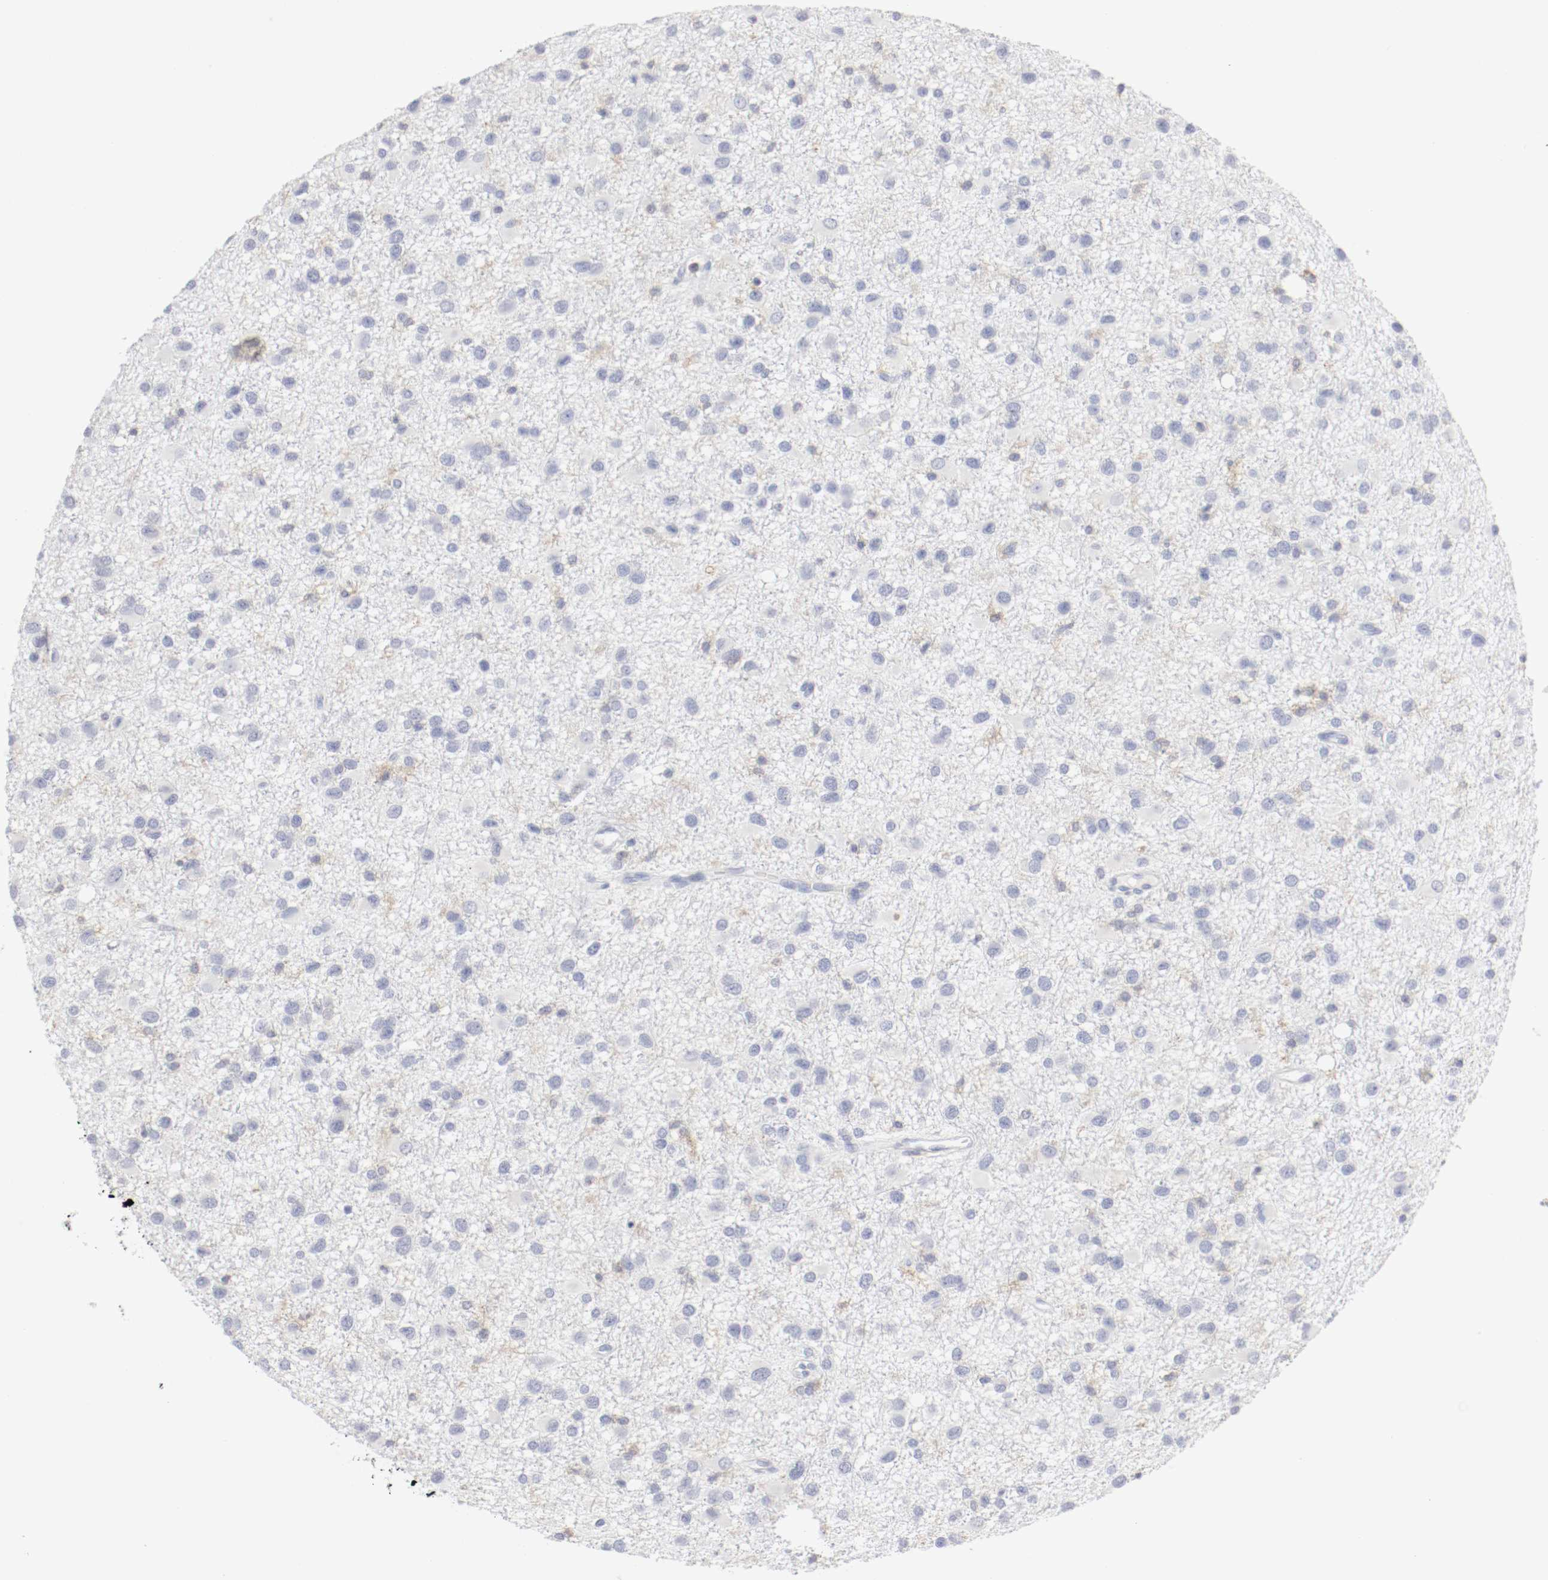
{"staining": {"intensity": "moderate", "quantity": "<25%", "location": "cytoplasmic/membranous"}, "tissue": "glioma", "cell_type": "Tumor cells", "image_type": "cancer", "snomed": [{"axis": "morphology", "description": "Glioma, malignant, Low grade"}, {"axis": "topography", "description": "Brain"}], "caption": "Immunohistochemistry staining of malignant glioma (low-grade), which reveals low levels of moderate cytoplasmic/membranous positivity in about <25% of tumor cells indicating moderate cytoplasmic/membranous protein expression. The staining was performed using DAB (brown) for protein detection and nuclei were counterstained in hematoxylin (blue).", "gene": "ITGAX", "patient": {"sex": "male", "age": 42}}